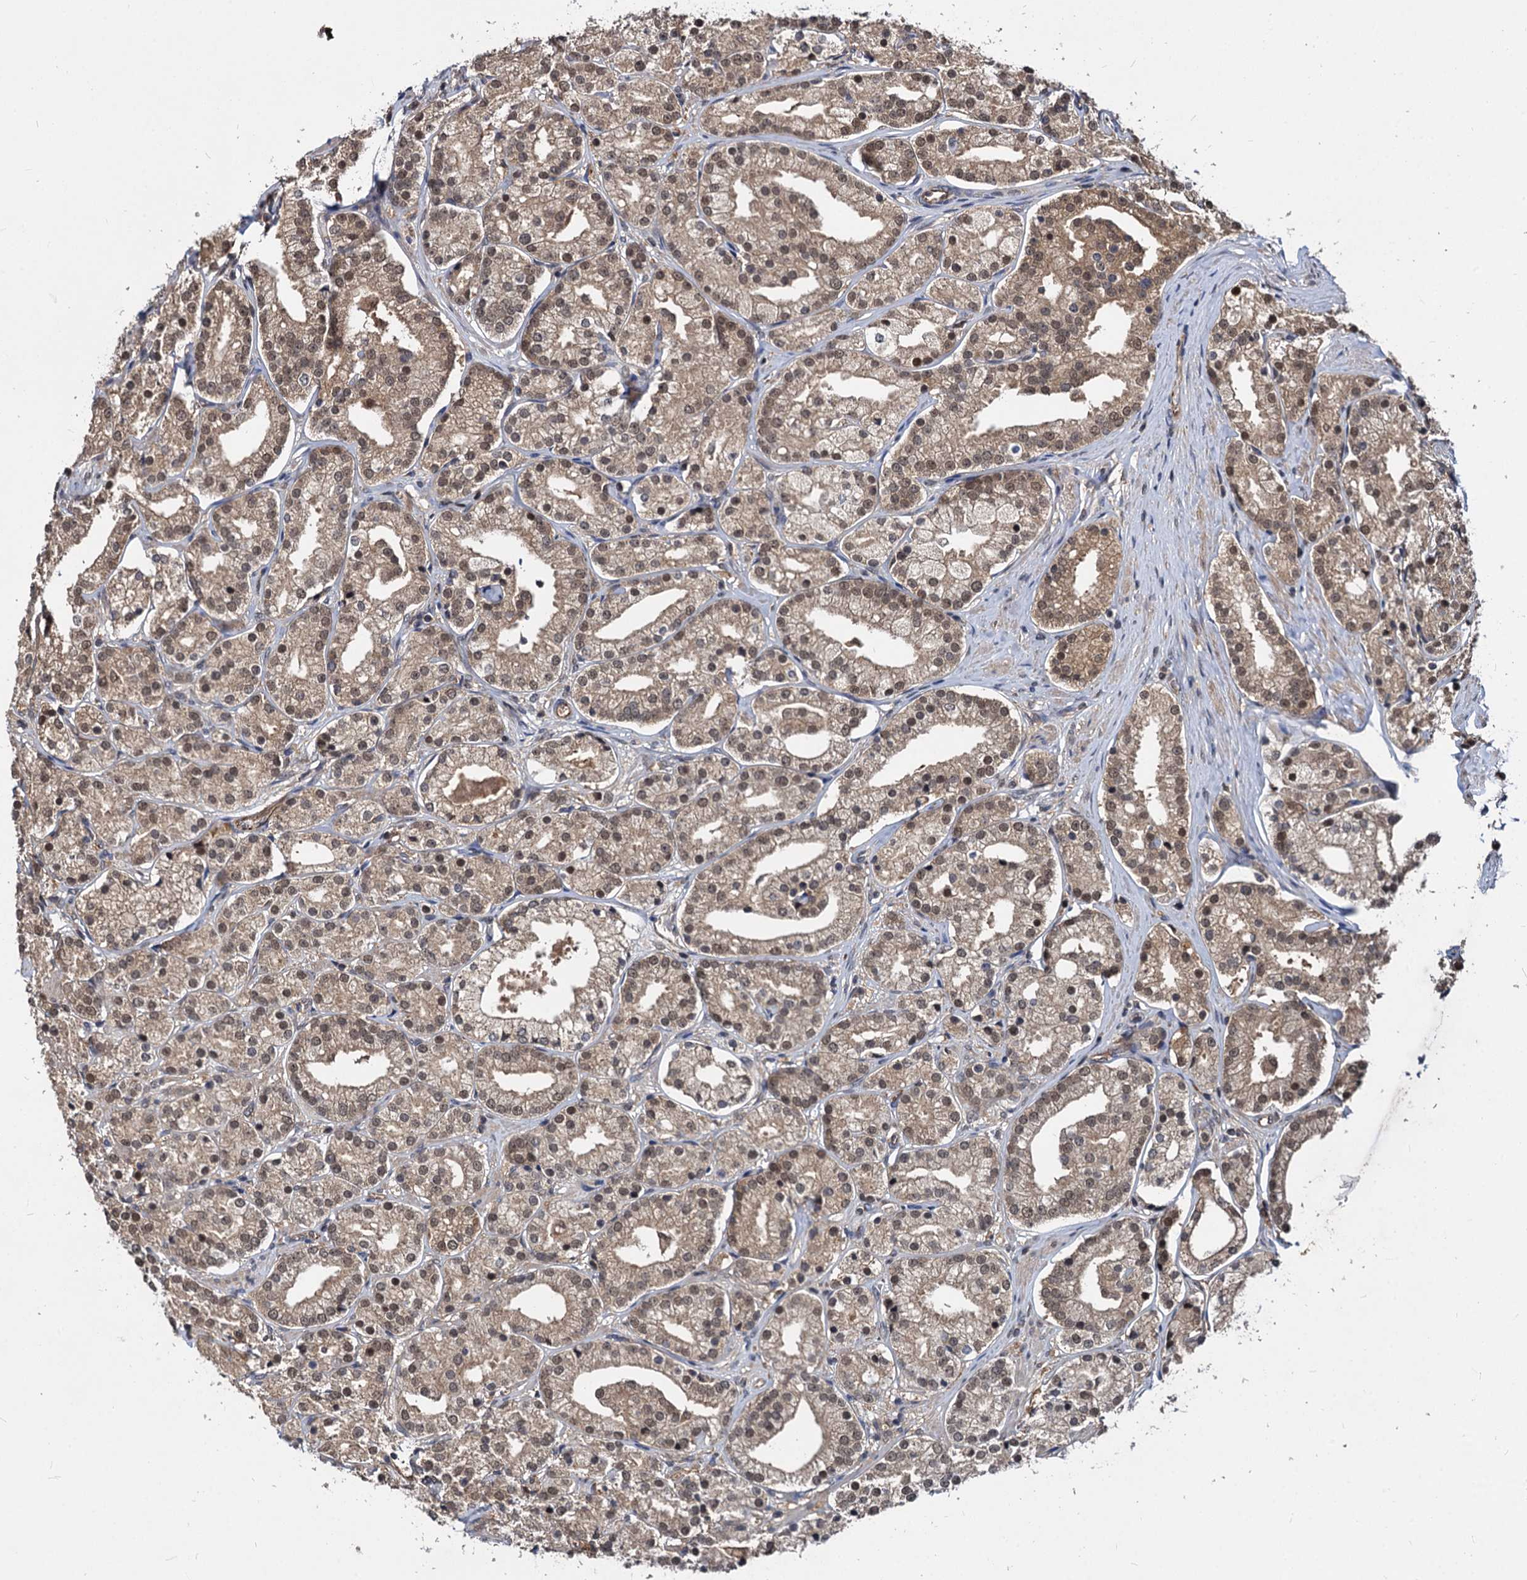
{"staining": {"intensity": "moderate", "quantity": ">75%", "location": "cytoplasmic/membranous,nuclear"}, "tissue": "prostate cancer", "cell_type": "Tumor cells", "image_type": "cancer", "snomed": [{"axis": "morphology", "description": "Adenocarcinoma, High grade"}, {"axis": "topography", "description": "Prostate"}], "caption": "Immunohistochemical staining of prostate adenocarcinoma (high-grade) reveals medium levels of moderate cytoplasmic/membranous and nuclear staining in about >75% of tumor cells.", "gene": "PSMD4", "patient": {"sex": "male", "age": 69}}